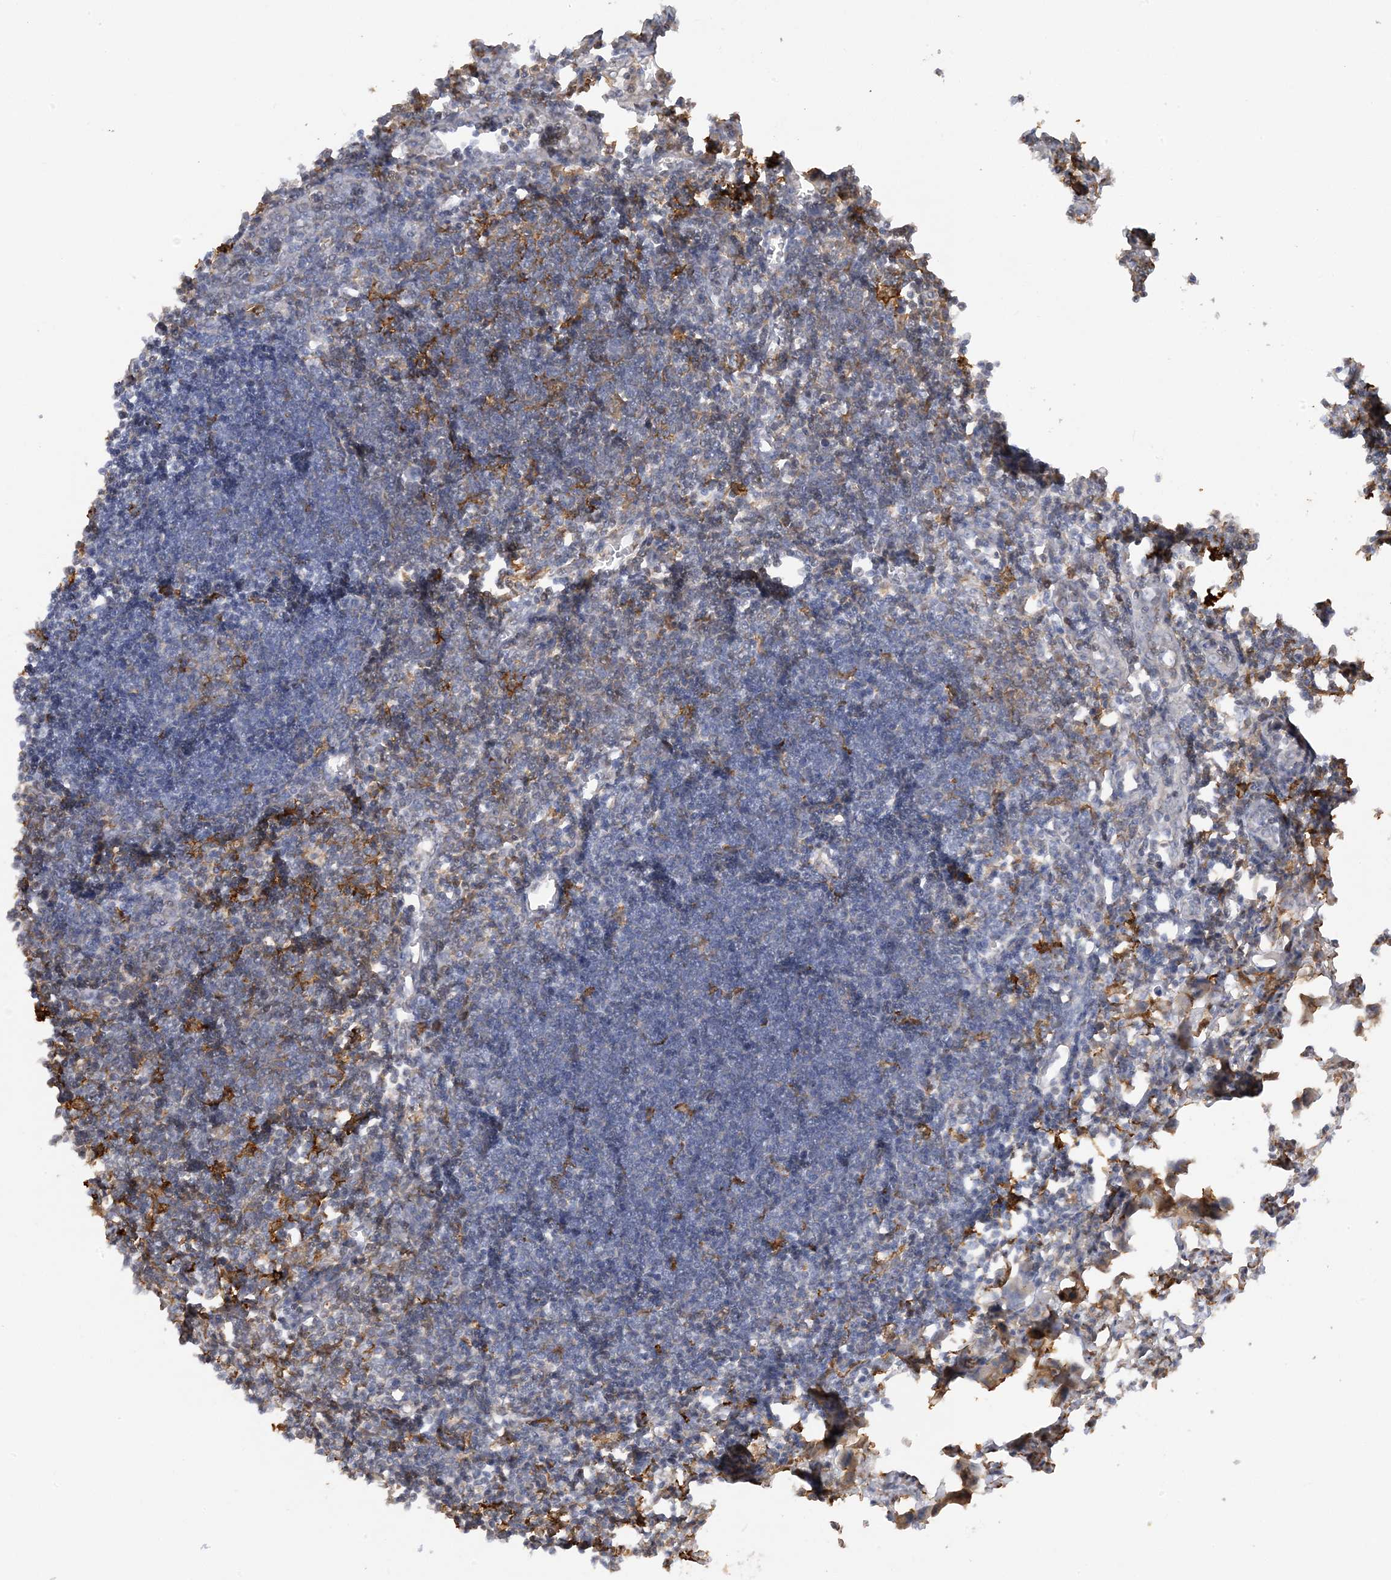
{"staining": {"intensity": "moderate", "quantity": "25%-75%", "location": "cytoplasmic/membranous"}, "tissue": "lymph node", "cell_type": "Non-germinal center cells", "image_type": "normal", "snomed": [{"axis": "morphology", "description": "Normal tissue, NOS"}, {"axis": "morphology", "description": "Malignant melanoma, Metastatic site"}, {"axis": "topography", "description": "Lymph node"}], "caption": "Non-germinal center cells show medium levels of moderate cytoplasmic/membranous staining in approximately 25%-75% of cells in normal lymph node.", "gene": "PHACTR2", "patient": {"sex": "male", "age": 41}}